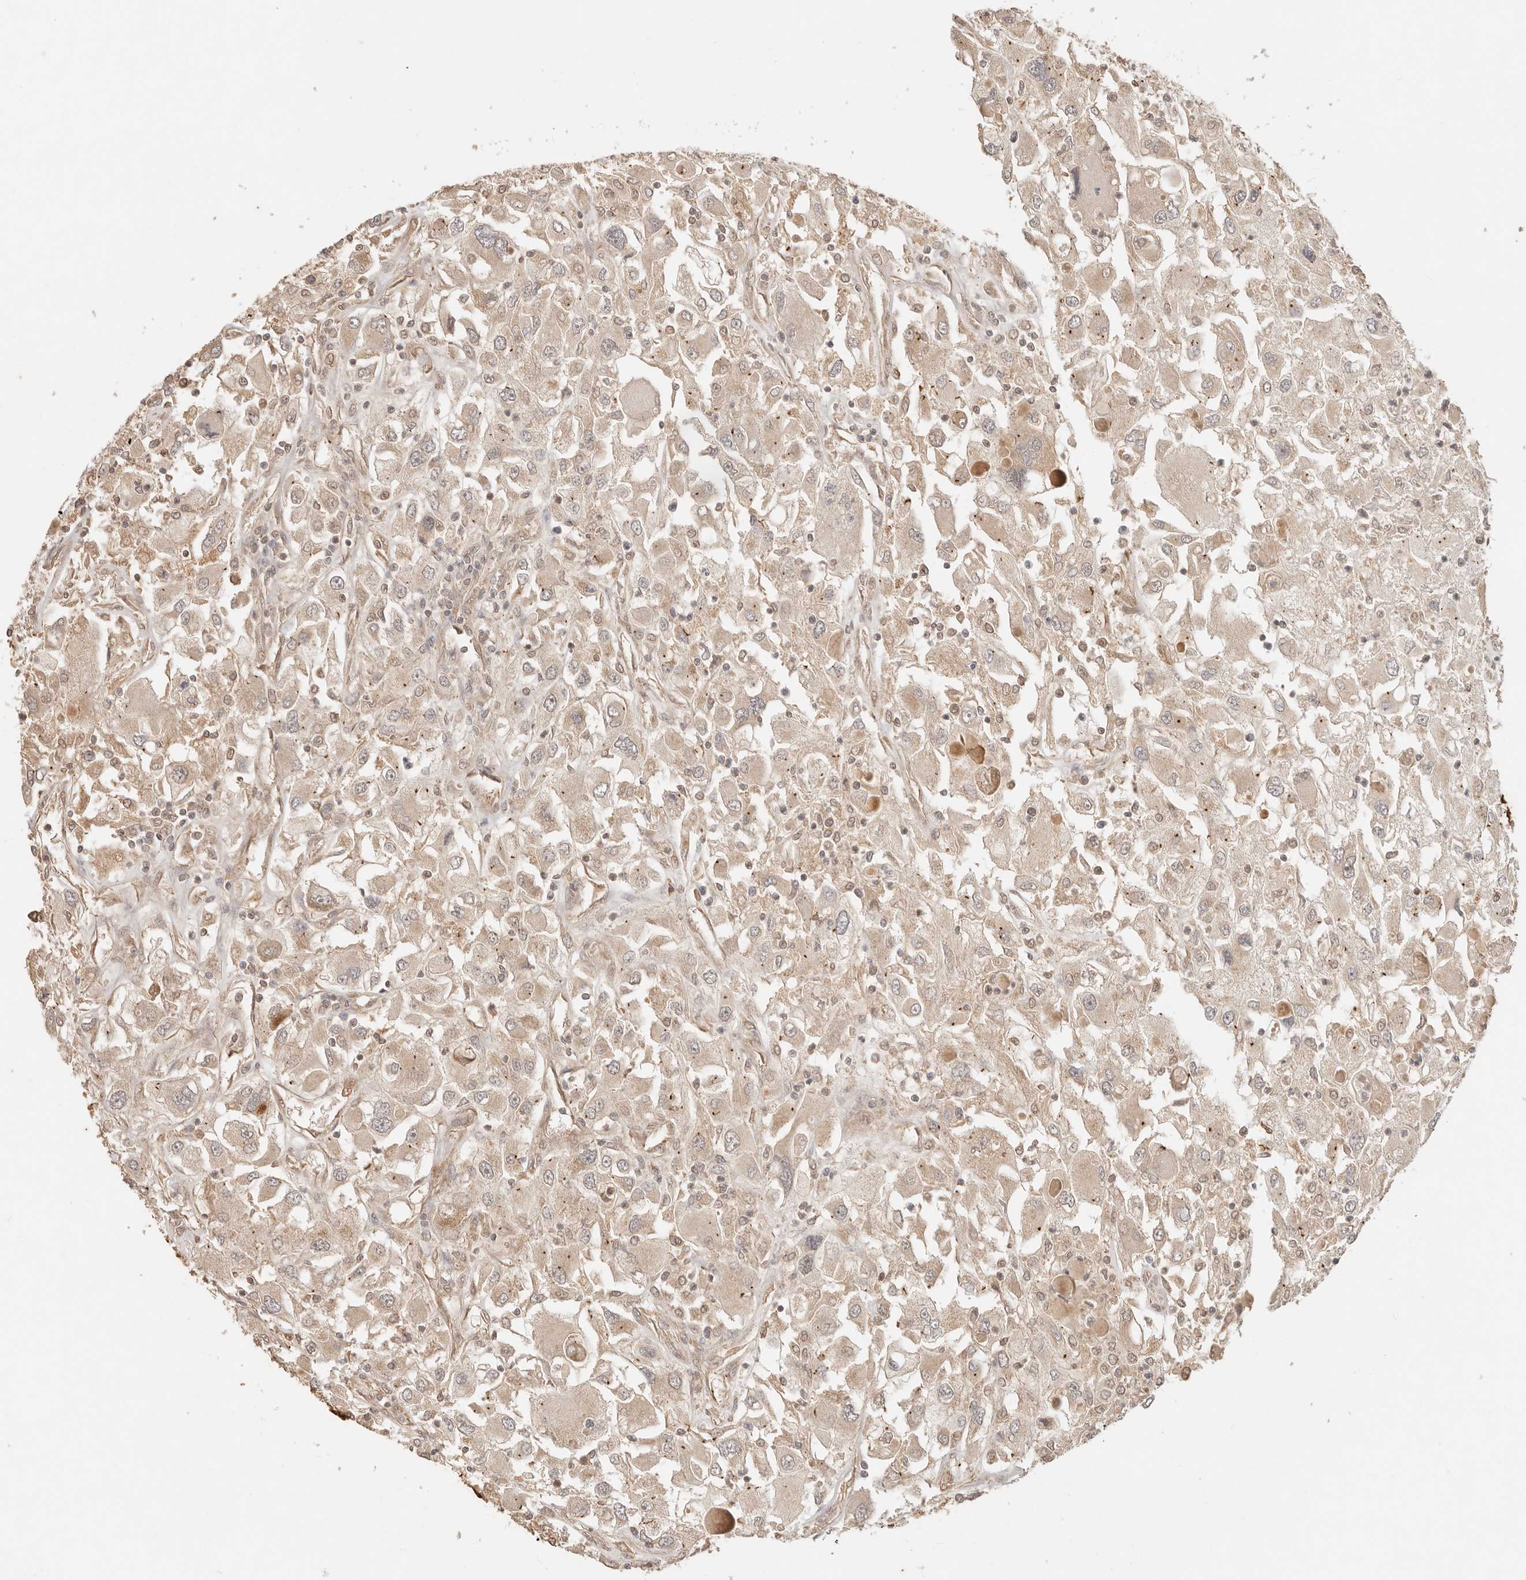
{"staining": {"intensity": "weak", "quantity": ">75%", "location": "cytoplasmic/membranous"}, "tissue": "renal cancer", "cell_type": "Tumor cells", "image_type": "cancer", "snomed": [{"axis": "morphology", "description": "Adenocarcinoma, NOS"}, {"axis": "topography", "description": "Kidney"}], "caption": "Brown immunohistochemical staining in renal cancer (adenocarcinoma) exhibits weak cytoplasmic/membranous expression in about >75% of tumor cells.", "gene": "LMO4", "patient": {"sex": "female", "age": 52}}